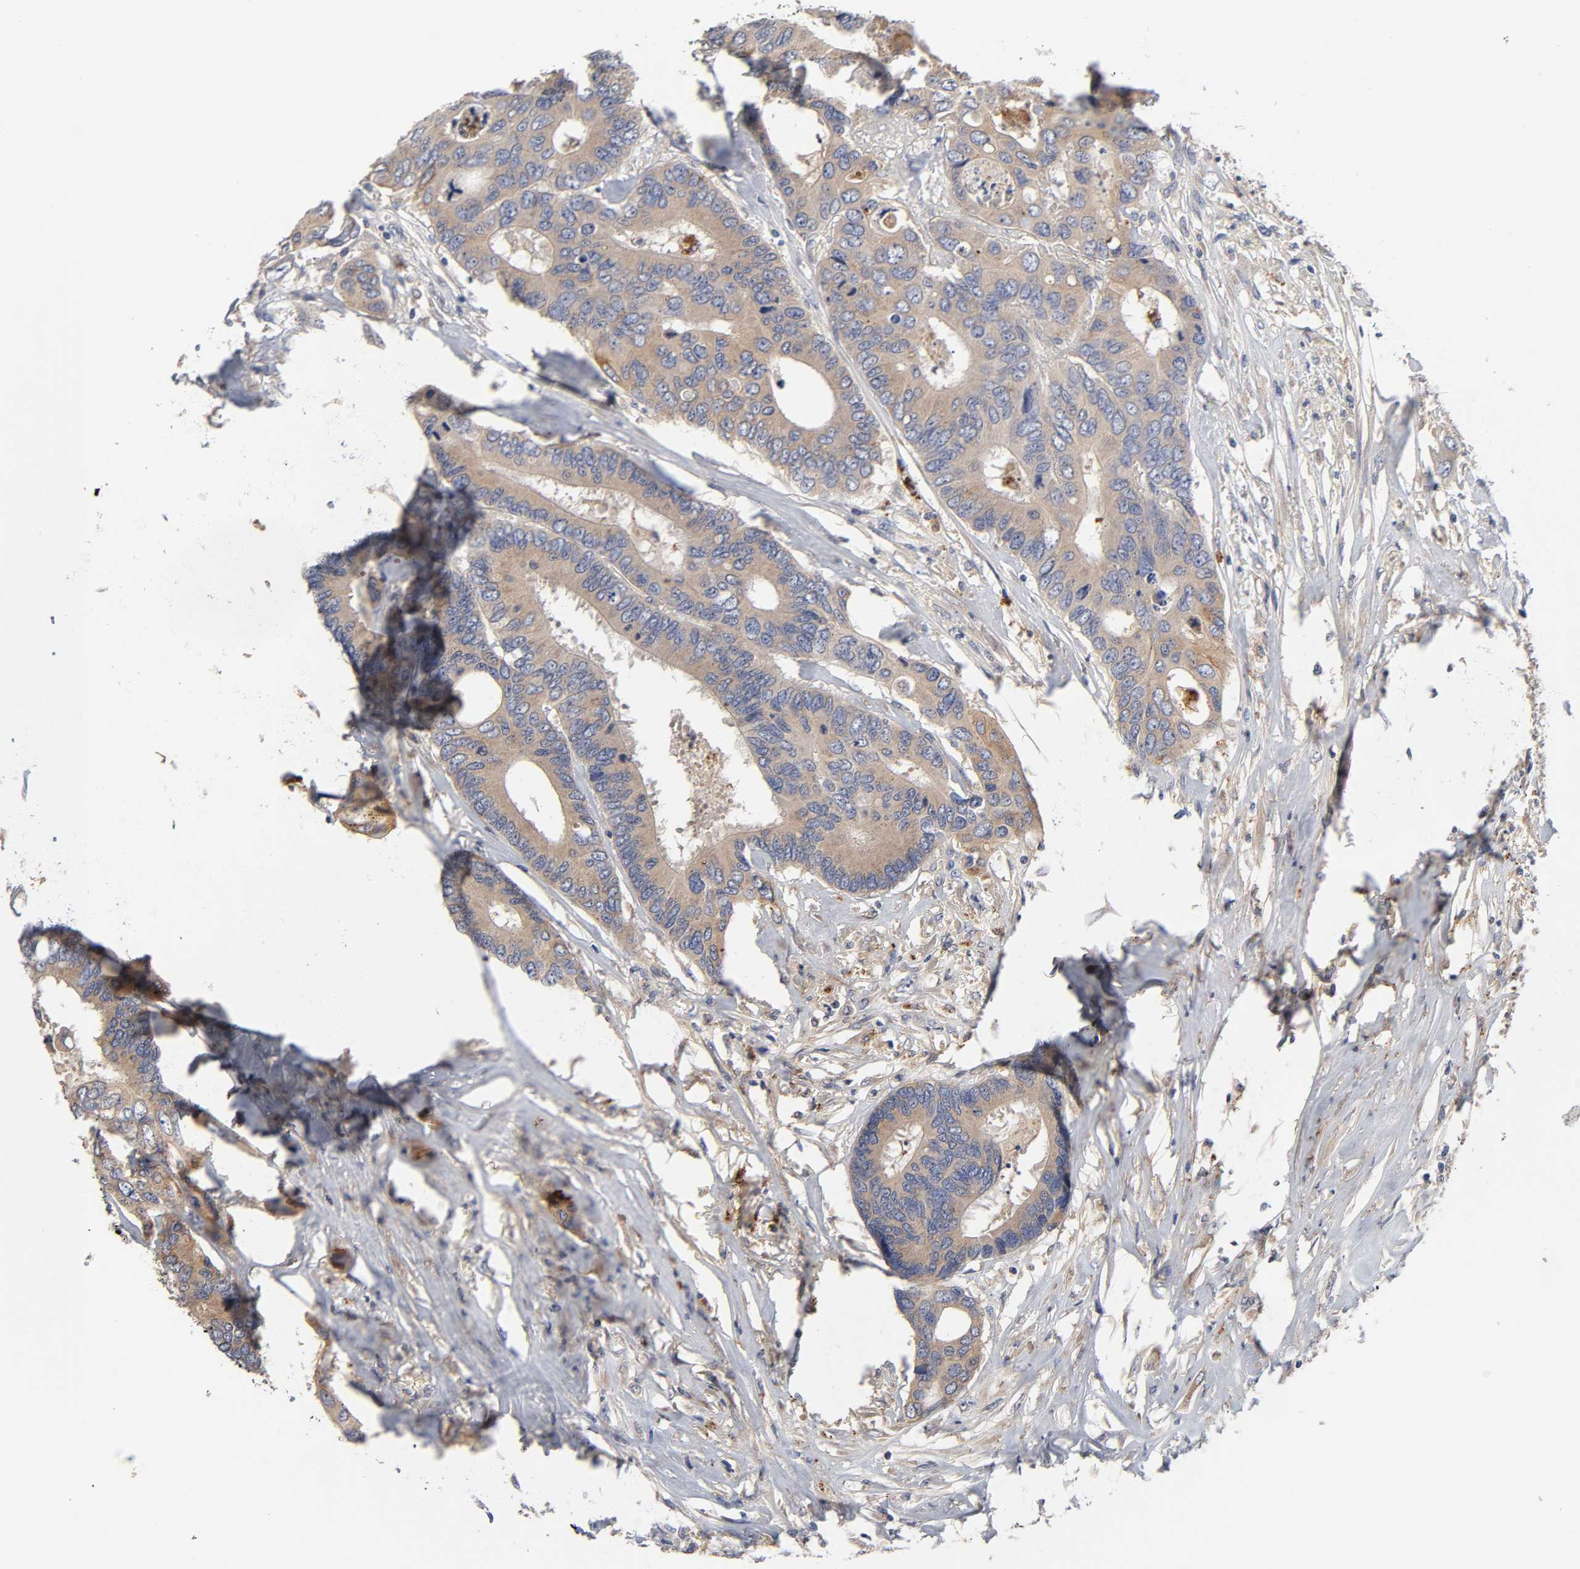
{"staining": {"intensity": "weak", "quantity": ">75%", "location": "cytoplasmic/membranous"}, "tissue": "colorectal cancer", "cell_type": "Tumor cells", "image_type": "cancer", "snomed": [{"axis": "morphology", "description": "Adenocarcinoma, NOS"}, {"axis": "topography", "description": "Rectum"}], "caption": "Human colorectal cancer stained with a brown dye shows weak cytoplasmic/membranous positive positivity in approximately >75% of tumor cells.", "gene": "C17orf75", "patient": {"sex": "male", "age": 55}}